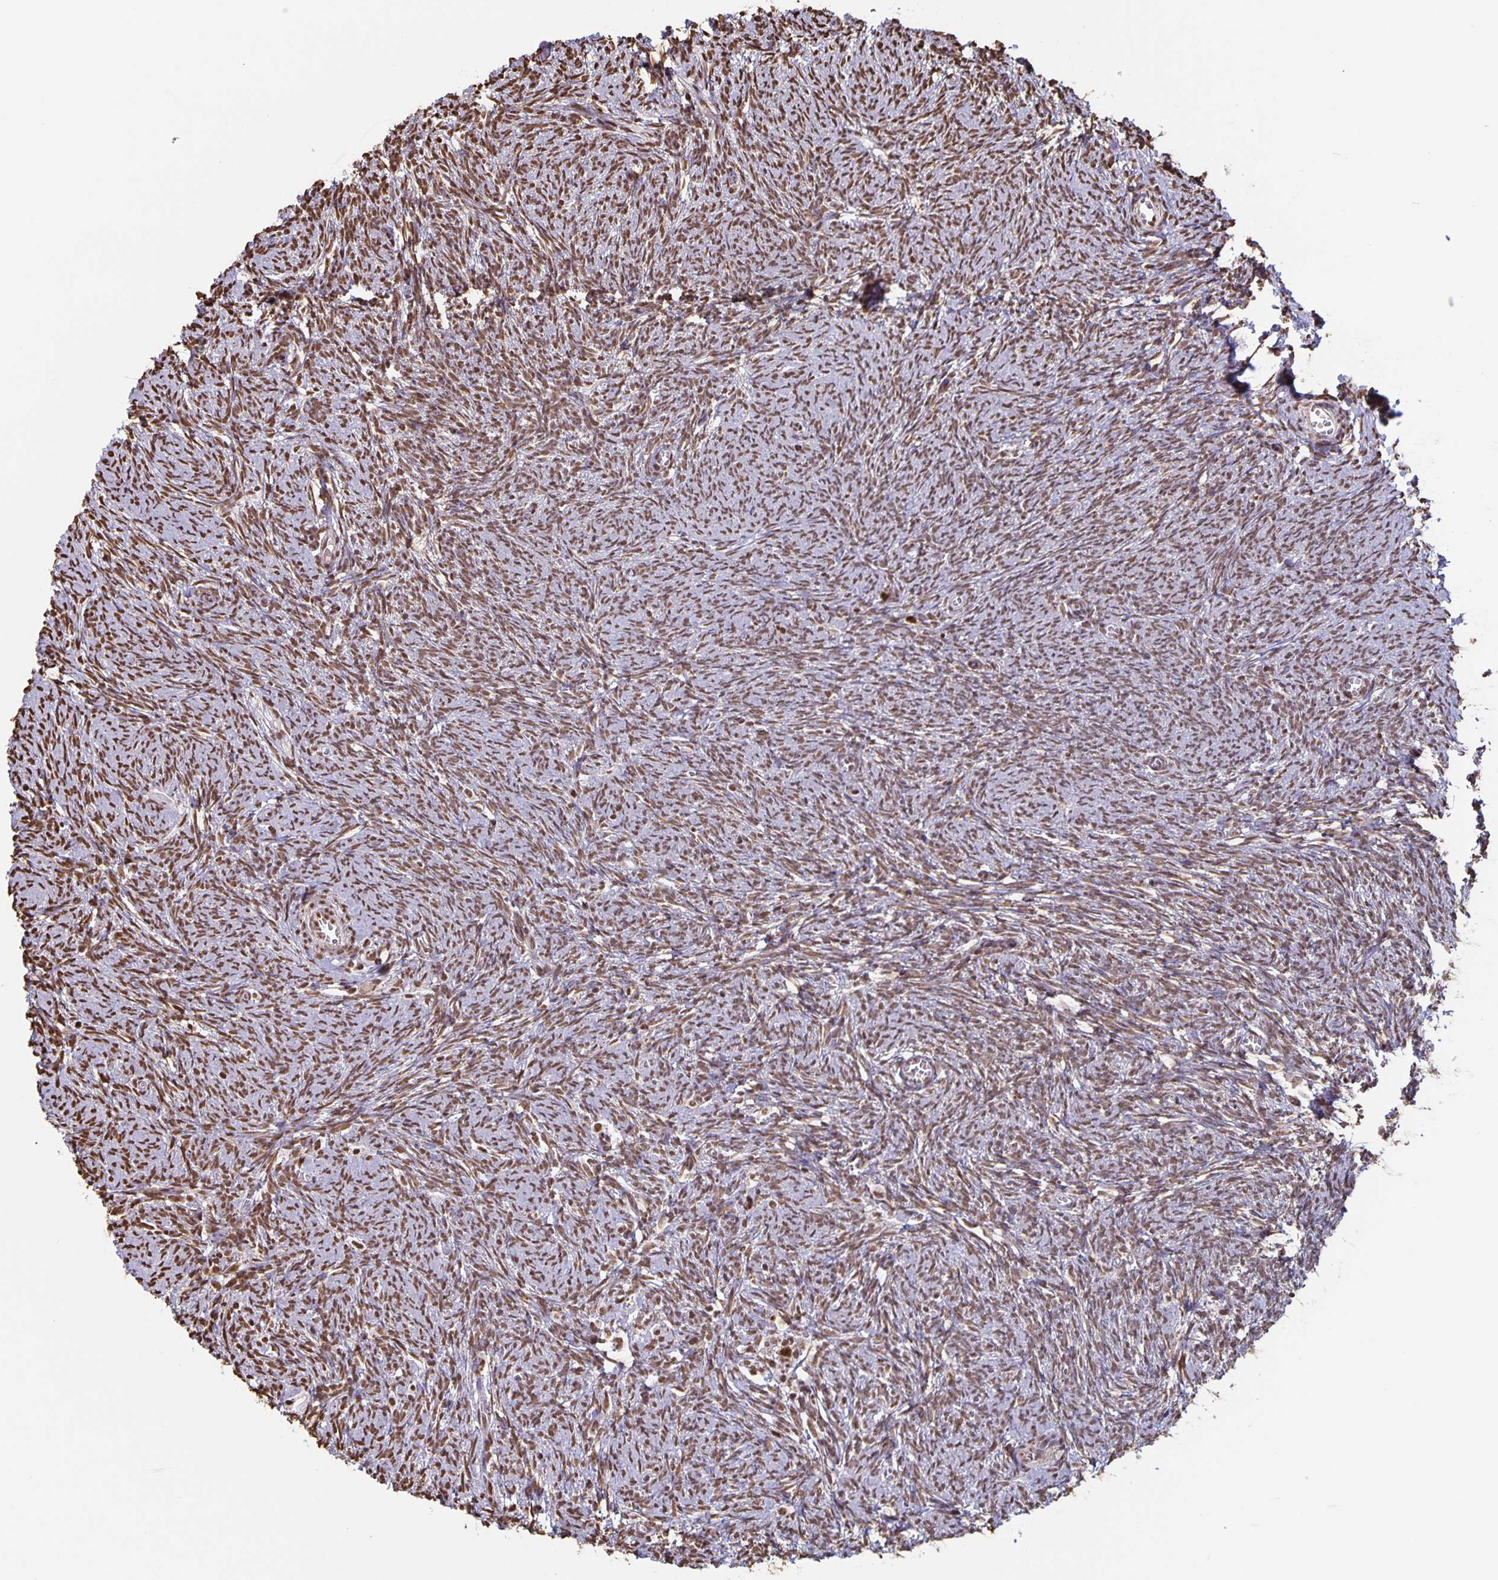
{"staining": {"intensity": "strong", "quantity": ">75%", "location": "nuclear"}, "tissue": "ovary", "cell_type": "Follicle cells", "image_type": "normal", "snomed": [{"axis": "morphology", "description": "Normal tissue, NOS"}, {"axis": "topography", "description": "Ovary"}], "caption": "This histopathology image exhibits immunohistochemistry staining of unremarkable human ovary, with high strong nuclear staining in about >75% of follicle cells.", "gene": "DUT", "patient": {"sex": "female", "age": 41}}